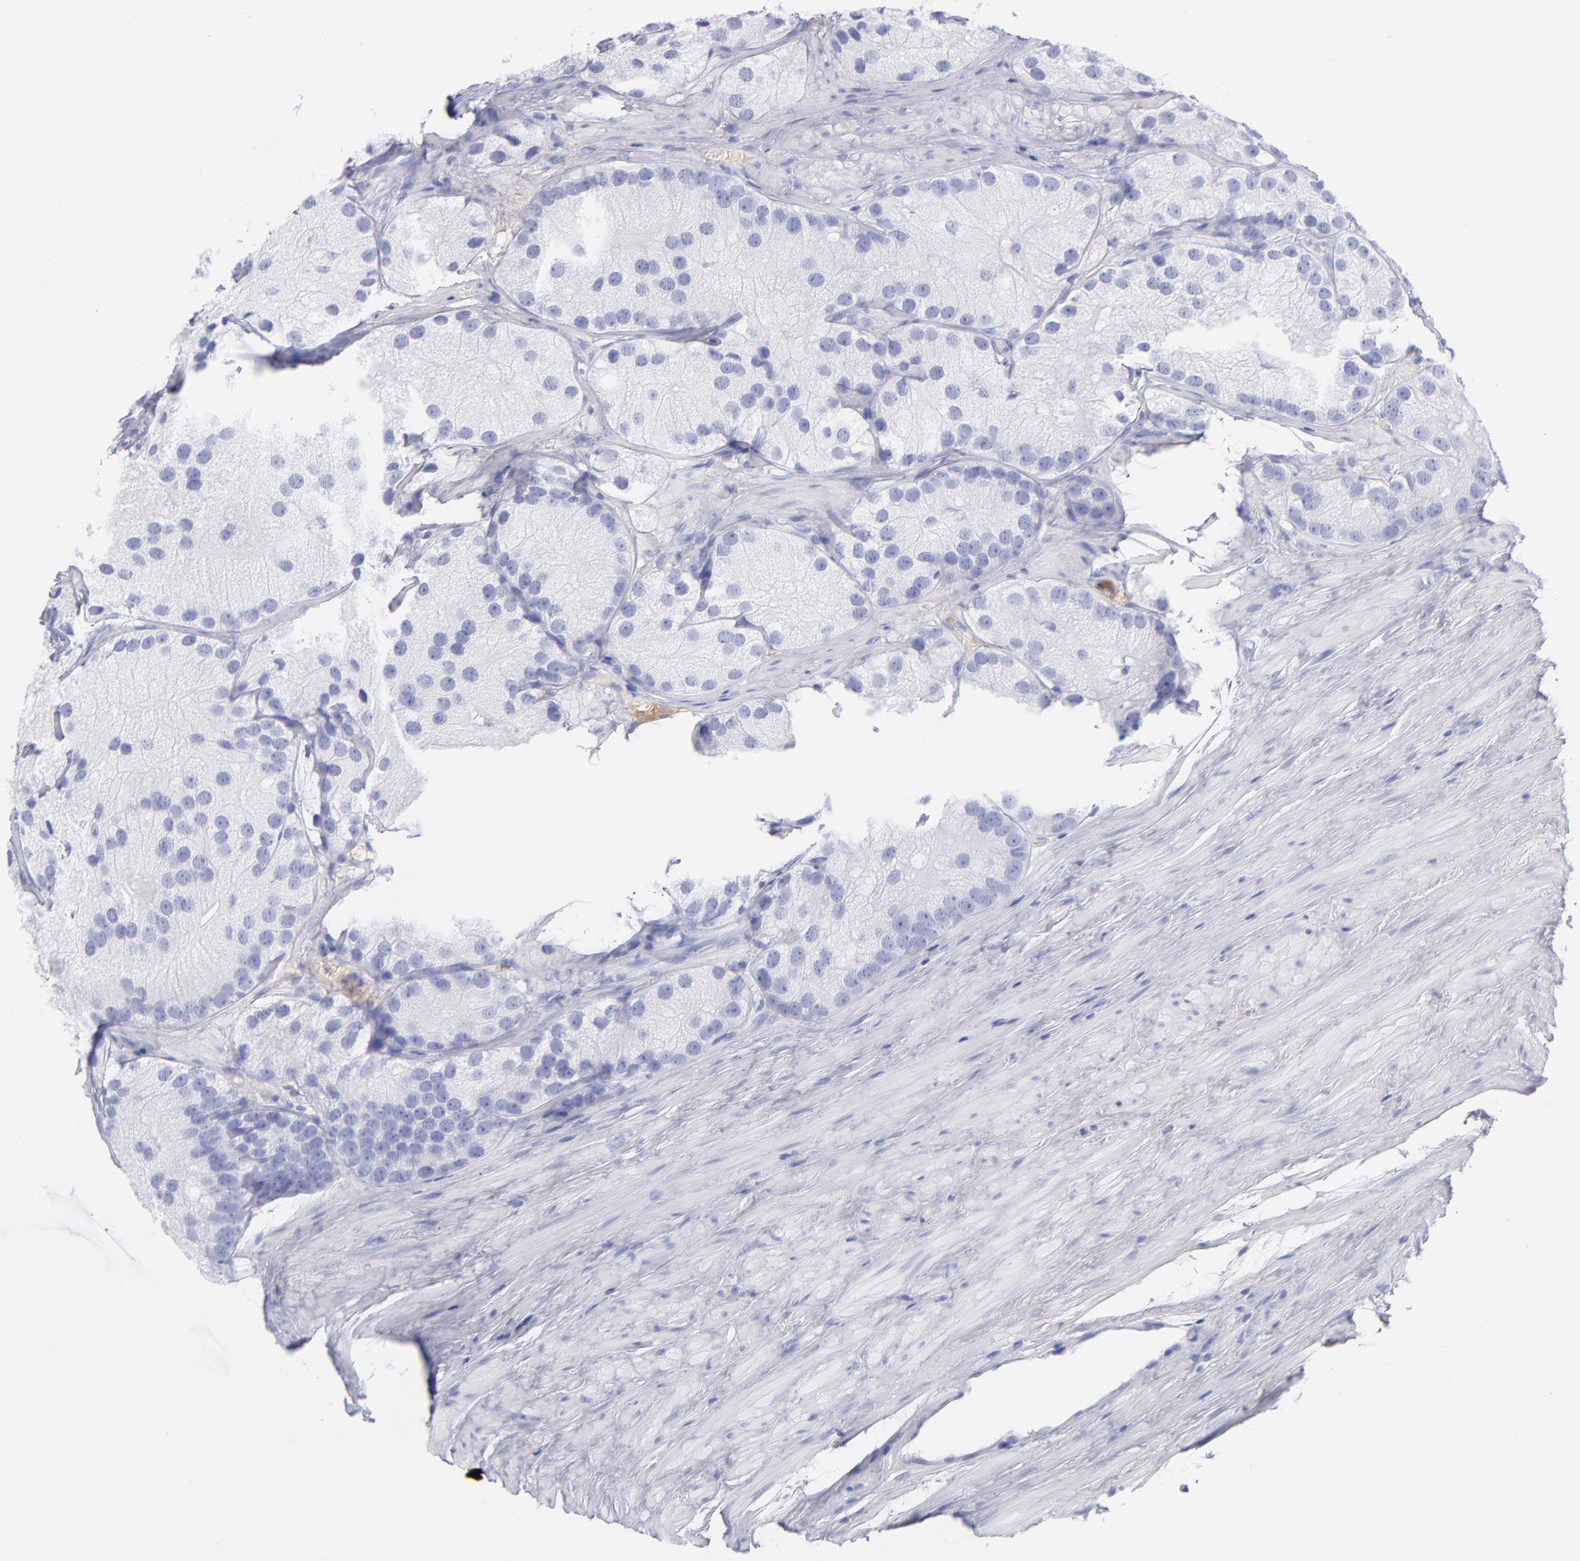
{"staining": {"intensity": "negative", "quantity": "none", "location": "none"}, "tissue": "prostate cancer", "cell_type": "Tumor cells", "image_type": "cancer", "snomed": [{"axis": "morphology", "description": "Adenocarcinoma, Low grade"}, {"axis": "topography", "description": "Prostate"}], "caption": "High power microscopy photomicrograph of an IHC image of prostate cancer, revealing no significant expression in tumor cells.", "gene": "HP", "patient": {"sex": "male", "age": 69}}